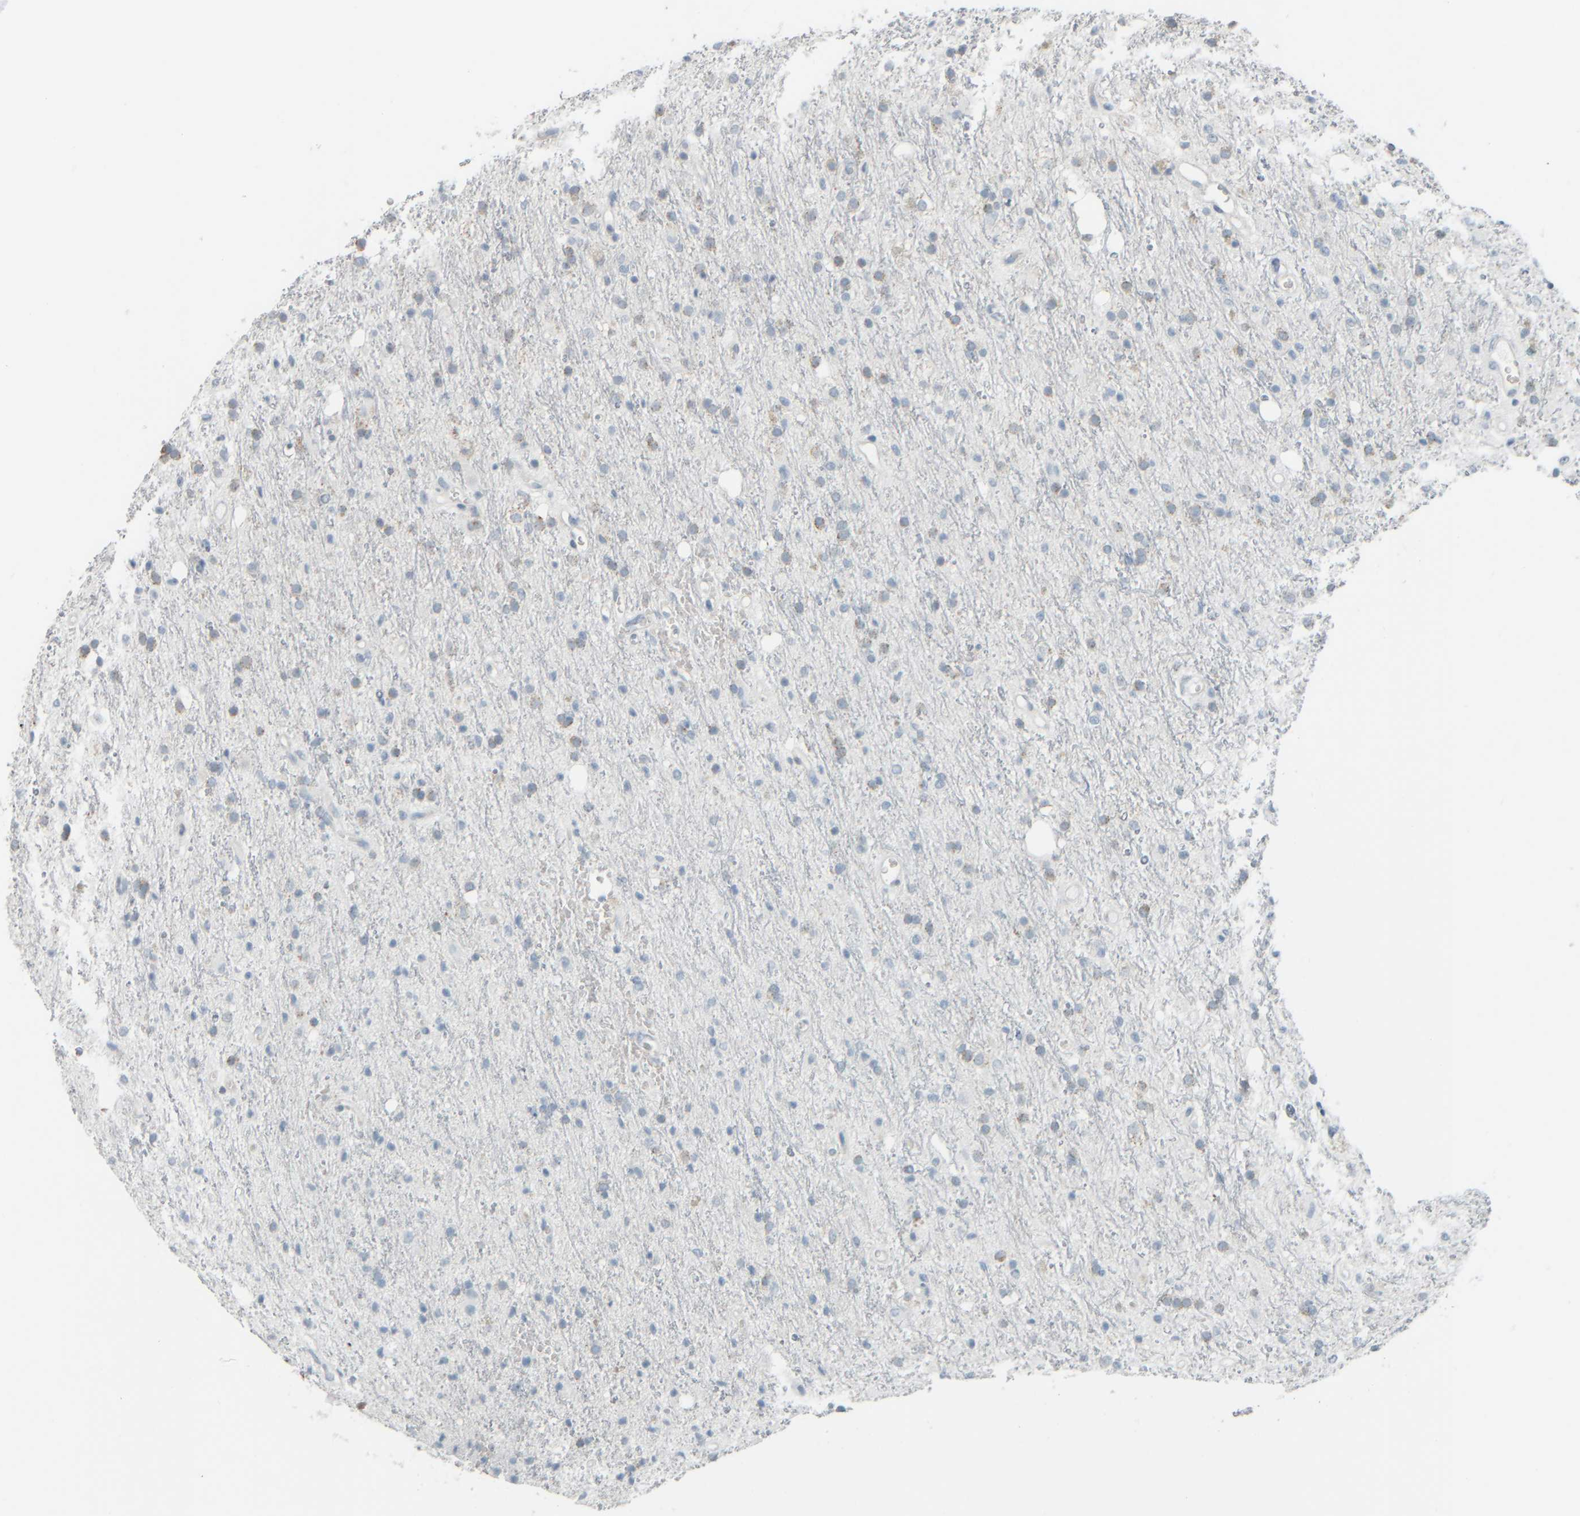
{"staining": {"intensity": "negative", "quantity": "none", "location": "none"}, "tissue": "glioma", "cell_type": "Tumor cells", "image_type": "cancer", "snomed": [{"axis": "morphology", "description": "Glioma, malignant, High grade"}, {"axis": "topography", "description": "Brain"}], "caption": "Tumor cells are negative for protein expression in human glioma. (Immunohistochemistry (ihc), brightfield microscopy, high magnification).", "gene": "TPSAB1", "patient": {"sex": "male", "age": 47}}